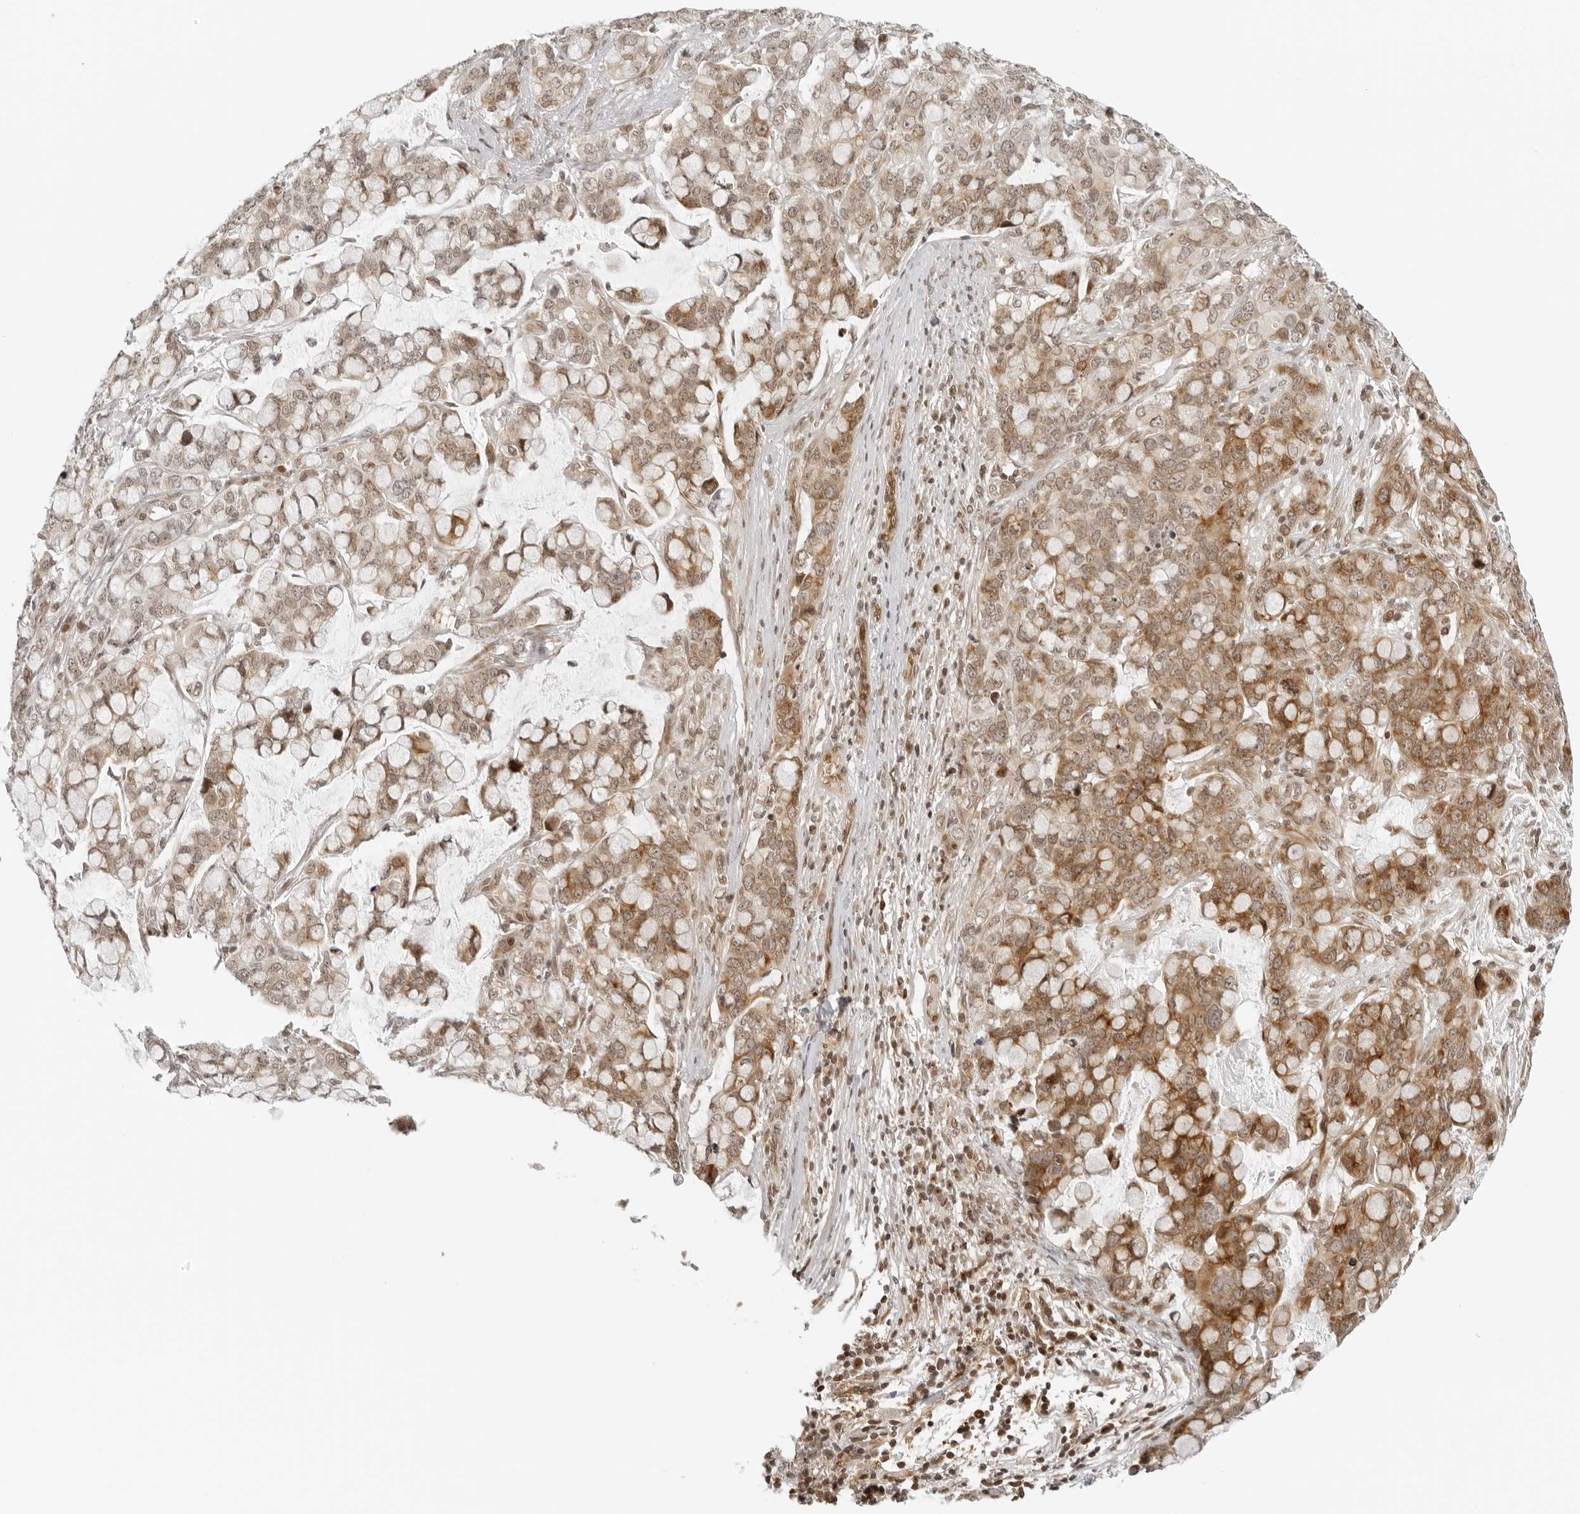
{"staining": {"intensity": "moderate", "quantity": ">75%", "location": "cytoplasmic/membranous,nuclear"}, "tissue": "stomach cancer", "cell_type": "Tumor cells", "image_type": "cancer", "snomed": [{"axis": "morphology", "description": "Adenocarcinoma, NOS"}, {"axis": "topography", "description": "Stomach, lower"}], "caption": "Human stomach cancer stained with a protein marker exhibits moderate staining in tumor cells.", "gene": "ZNF407", "patient": {"sex": "male", "age": 84}}